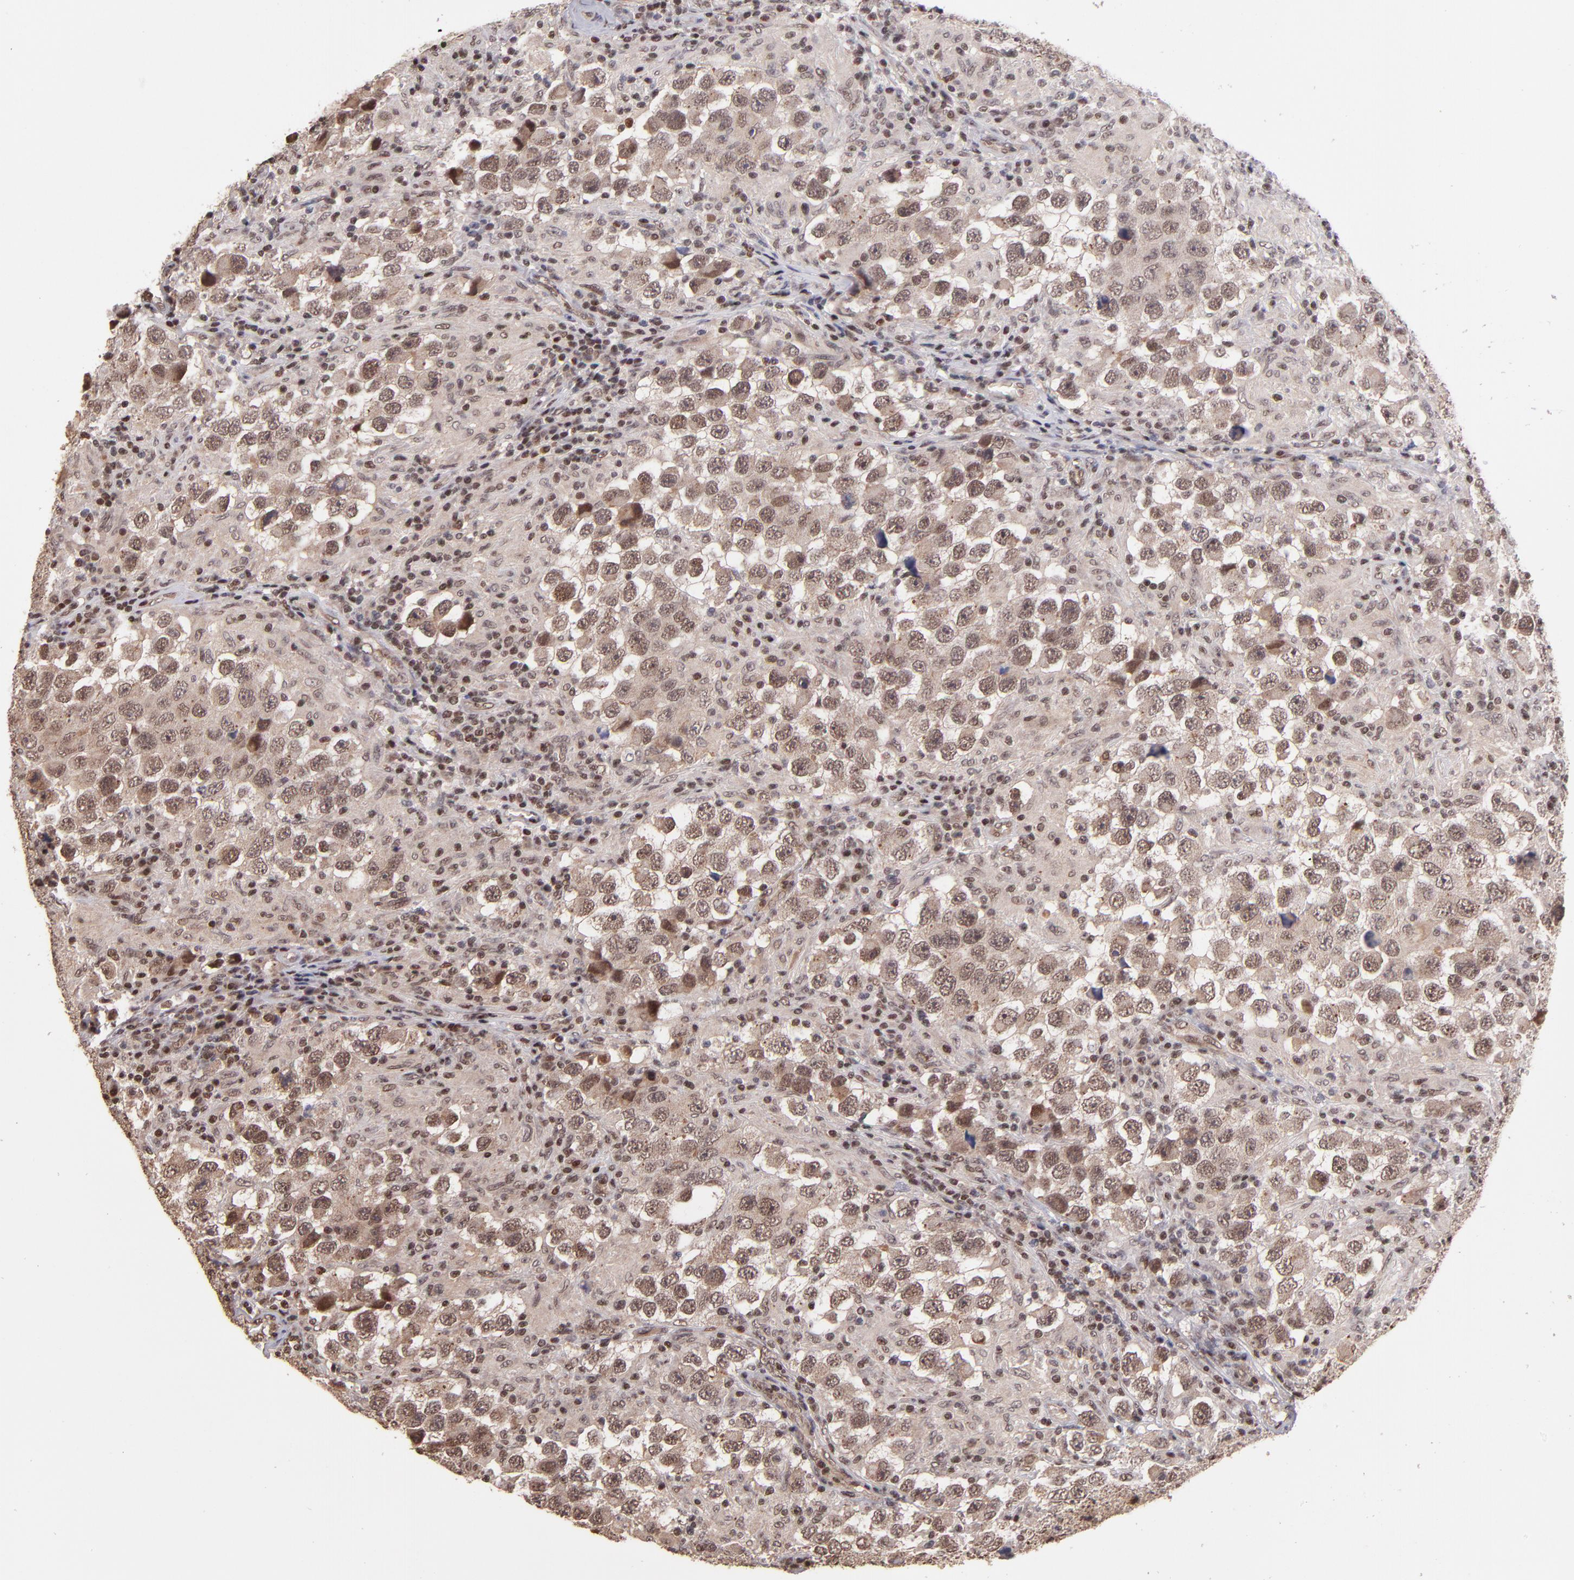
{"staining": {"intensity": "weak", "quantity": "25%-75%", "location": "nuclear"}, "tissue": "testis cancer", "cell_type": "Tumor cells", "image_type": "cancer", "snomed": [{"axis": "morphology", "description": "Carcinoma, Embryonal, NOS"}, {"axis": "topography", "description": "Testis"}], "caption": "Immunohistochemistry (IHC) image of neoplastic tissue: testis embryonal carcinoma stained using immunohistochemistry (IHC) displays low levels of weak protein expression localized specifically in the nuclear of tumor cells, appearing as a nuclear brown color.", "gene": "TERF2", "patient": {"sex": "male", "age": 21}}